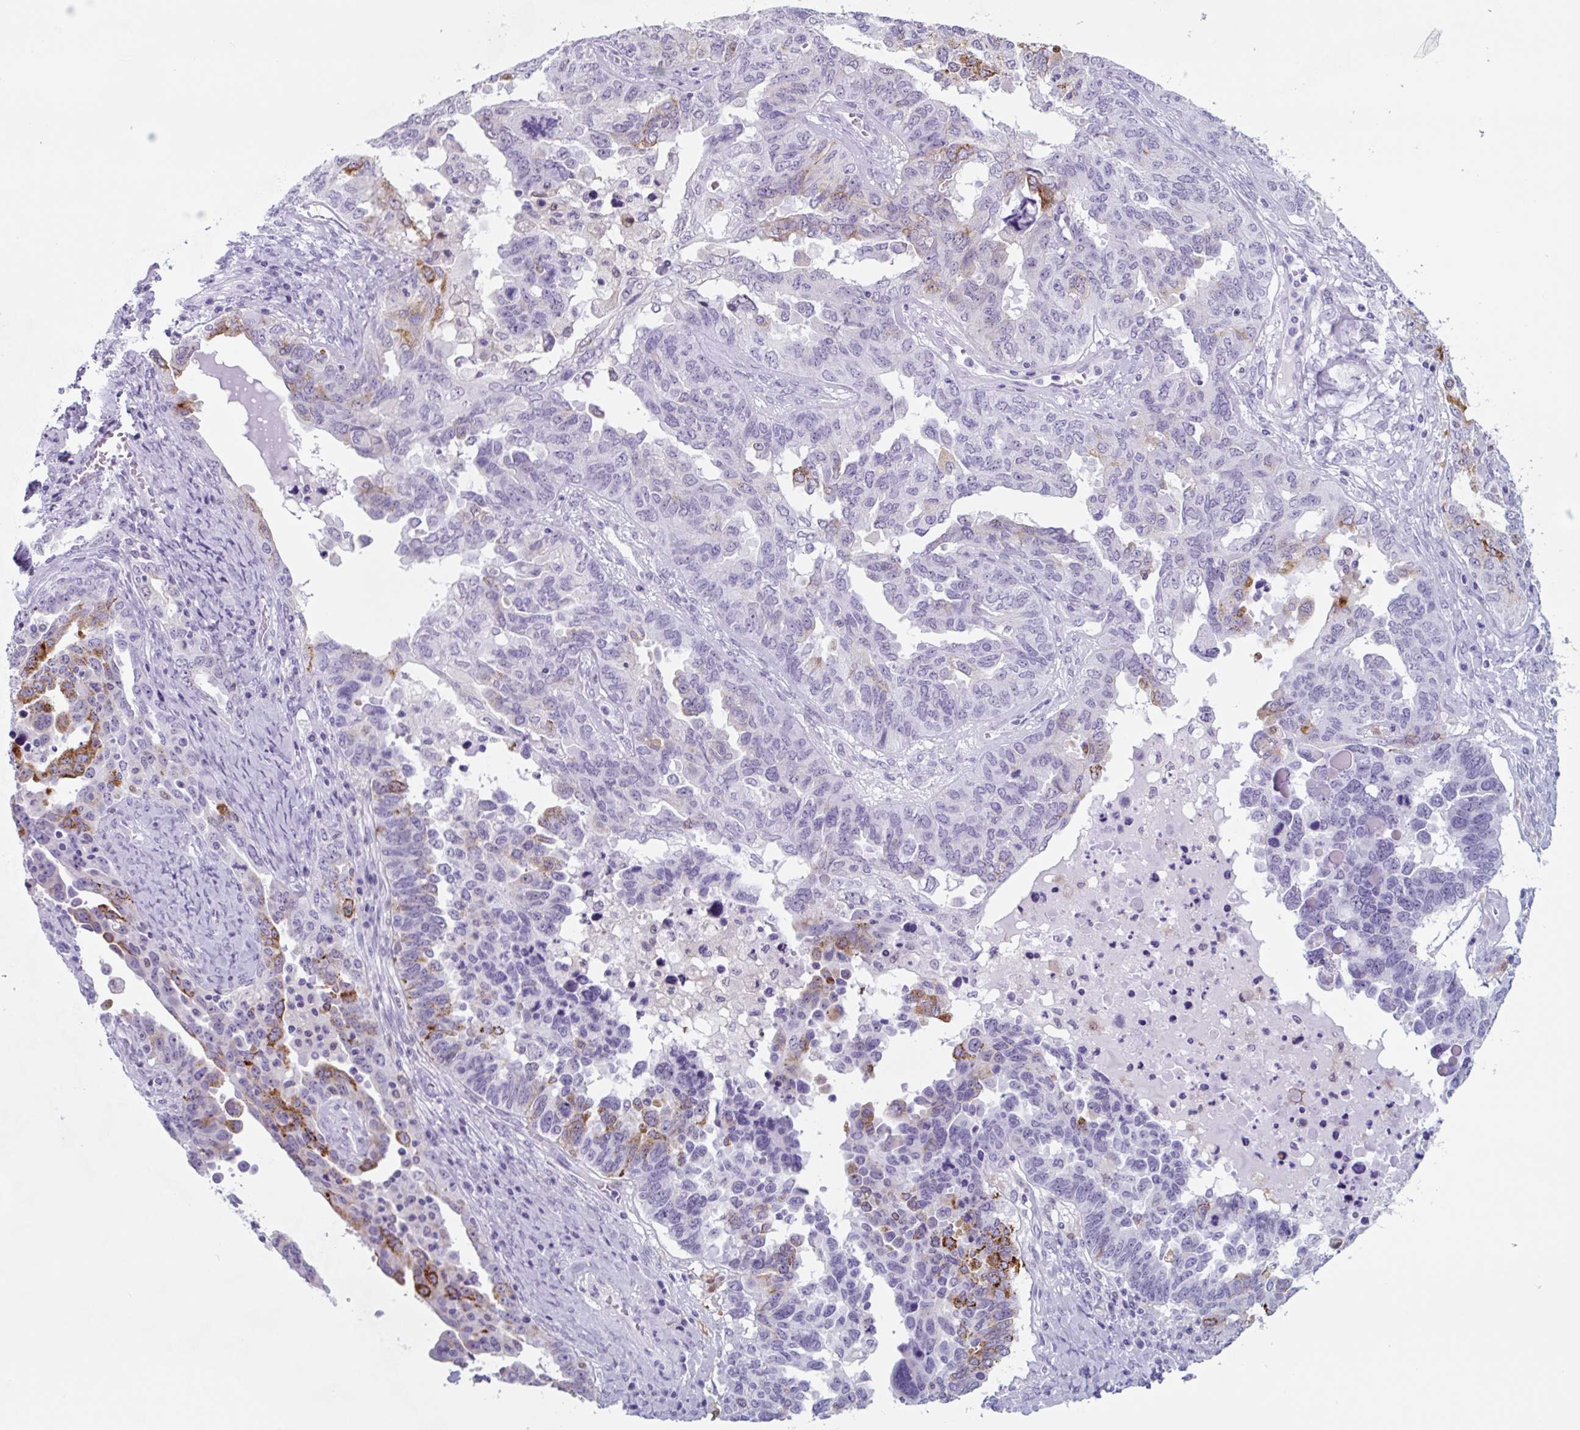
{"staining": {"intensity": "strong", "quantity": "<25%", "location": "cytoplasmic/membranous"}, "tissue": "ovarian cancer", "cell_type": "Tumor cells", "image_type": "cancer", "snomed": [{"axis": "morphology", "description": "Carcinoma, endometroid"}, {"axis": "topography", "description": "Ovary"}], "caption": "Endometroid carcinoma (ovarian) was stained to show a protein in brown. There is medium levels of strong cytoplasmic/membranous expression in about <25% of tumor cells.", "gene": "TNFRSF8", "patient": {"sex": "female", "age": 62}}